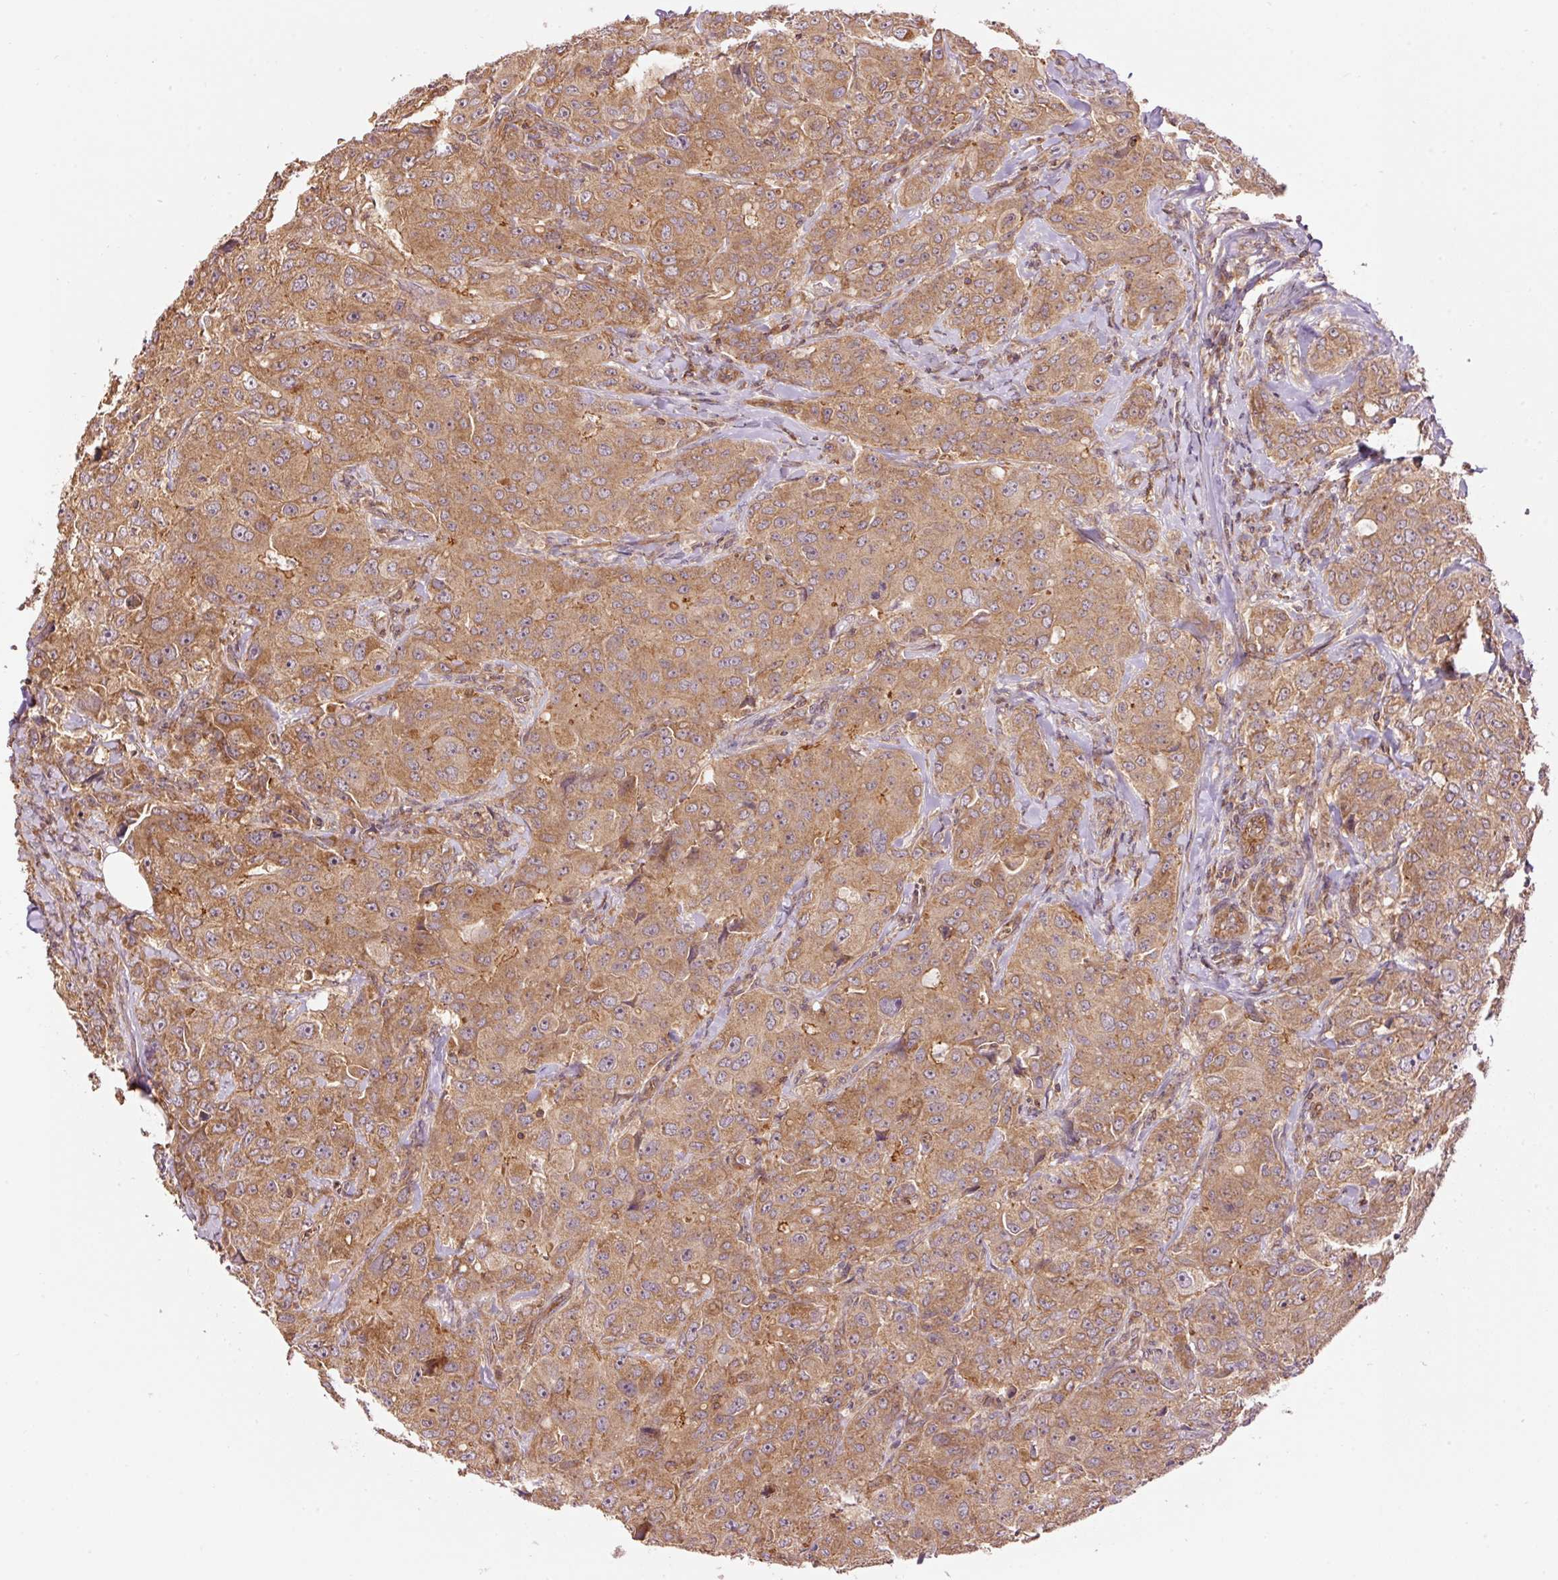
{"staining": {"intensity": "moderate", "quantity": ">75%", "location": "cytoplasmic/membranous"}, "tissue": "breast cancer", "cell_type": "Tumor cells", "image_type": "cancer", "snomed": [{"axis": "morphology", "description": "Duct carcinoma"}, {"axis": "topography", "description": "Breast"}], "caption": "High-power microscopy captured an immunohistochemistry histopathology image of breast invasive ductal carcinoma, revealing moderate cytoplasmic/membranous positivity in approximately >75% of tumor cells.", "gene": "ADCY4", "patient": {"sex": "female", "age": 43}}